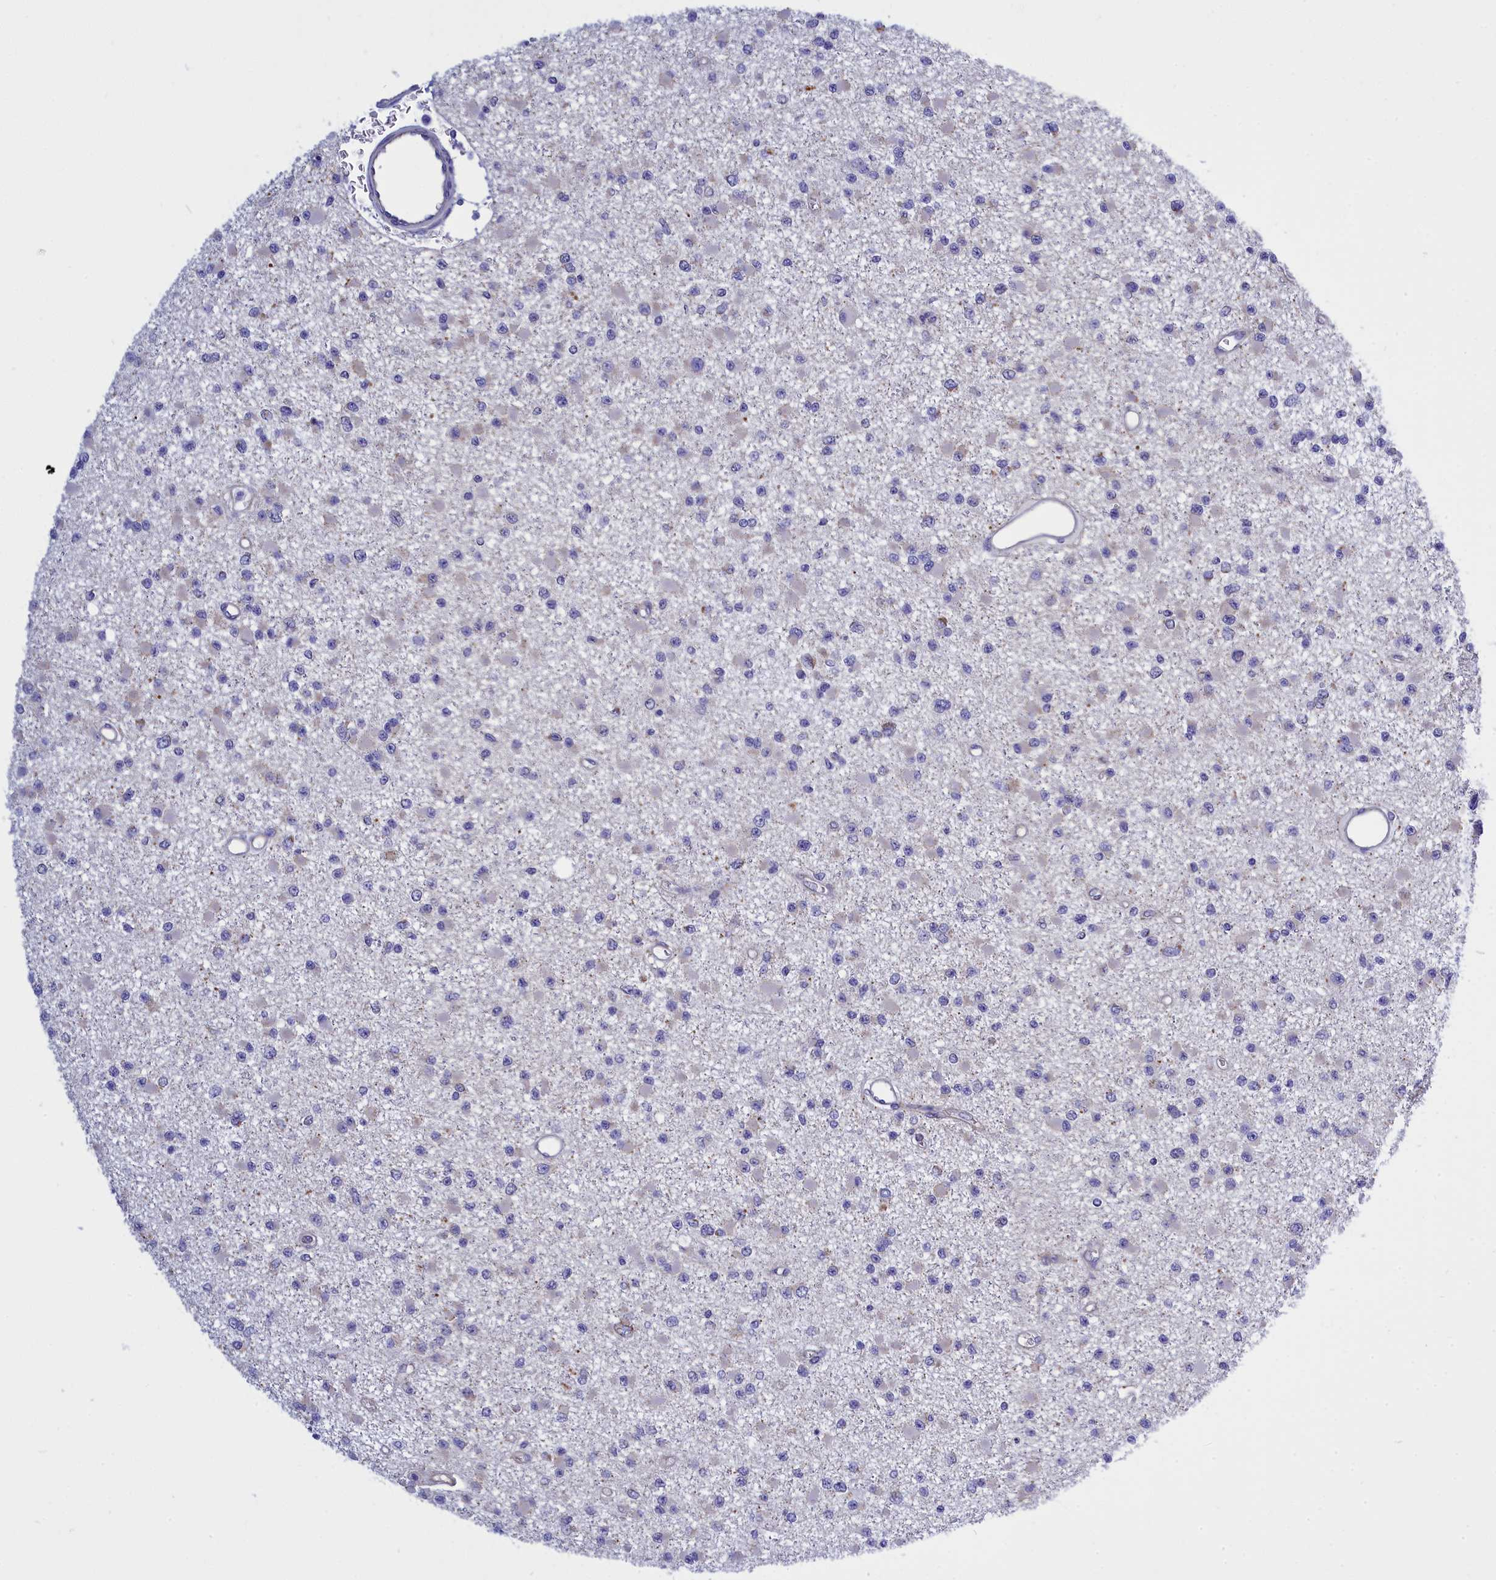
{"staining": {"intensity": "negative", "quantity": "none", "location": "none"}, "tissue": "glioma", "cell_type": "Tumor cells", "image_type": "cancer", "snomed": [{"axis": "morphology", "description": "Glioma, malignant, Low grade"}, {"axis": "topography", "description": "Brain"}], "caption": "The histopathology image exhibits no significant positivity in tumor cells of low-grade glioma (malignant).", "gene": "CCRL2", "patient": {"sex": "female", "age": 22}}